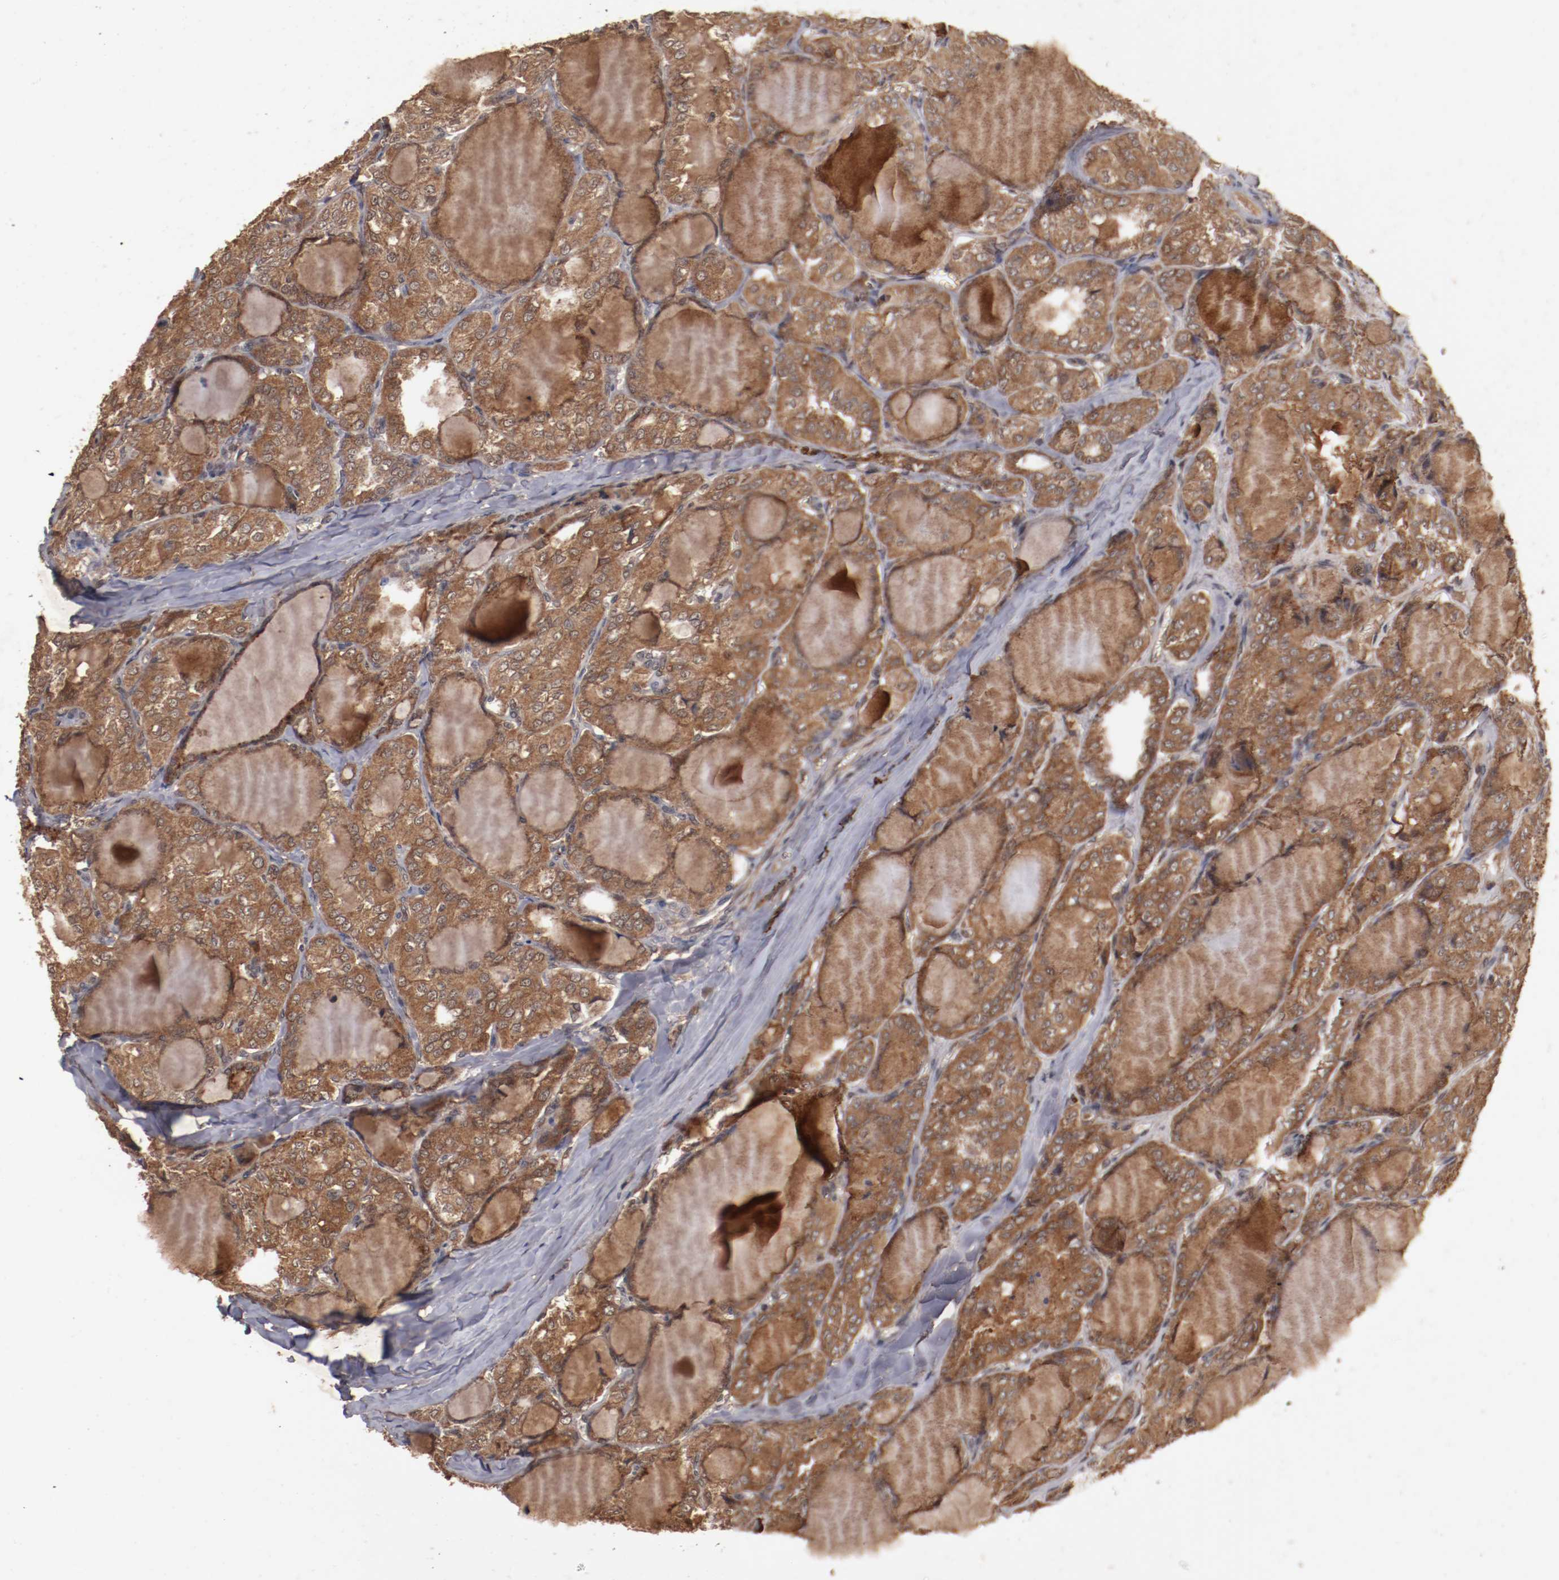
{"staining": {"intensity": "strong", "quantity": ">75%", "location": "cytoplasmic/membranous"}, "tissue": "thyroid cancer", "cell_type": "Tumor cells", "image_type": "cancer", "snomed": [{"axis": "morphology", "description": "Papillary adenocarcinoma, NOS"}, {"axis": "topography", "description": "Thyroid gland"}], "caption": "An immunohistochemistry image of tumor tissue is shown. Protein staining in brown highlights strong cytoplasmic/membranous positivity in thyroid papillary adenocarcinoma within tumor cells.", "gene": "TENM1", "patient": {"sex": "male", "age": 20}}